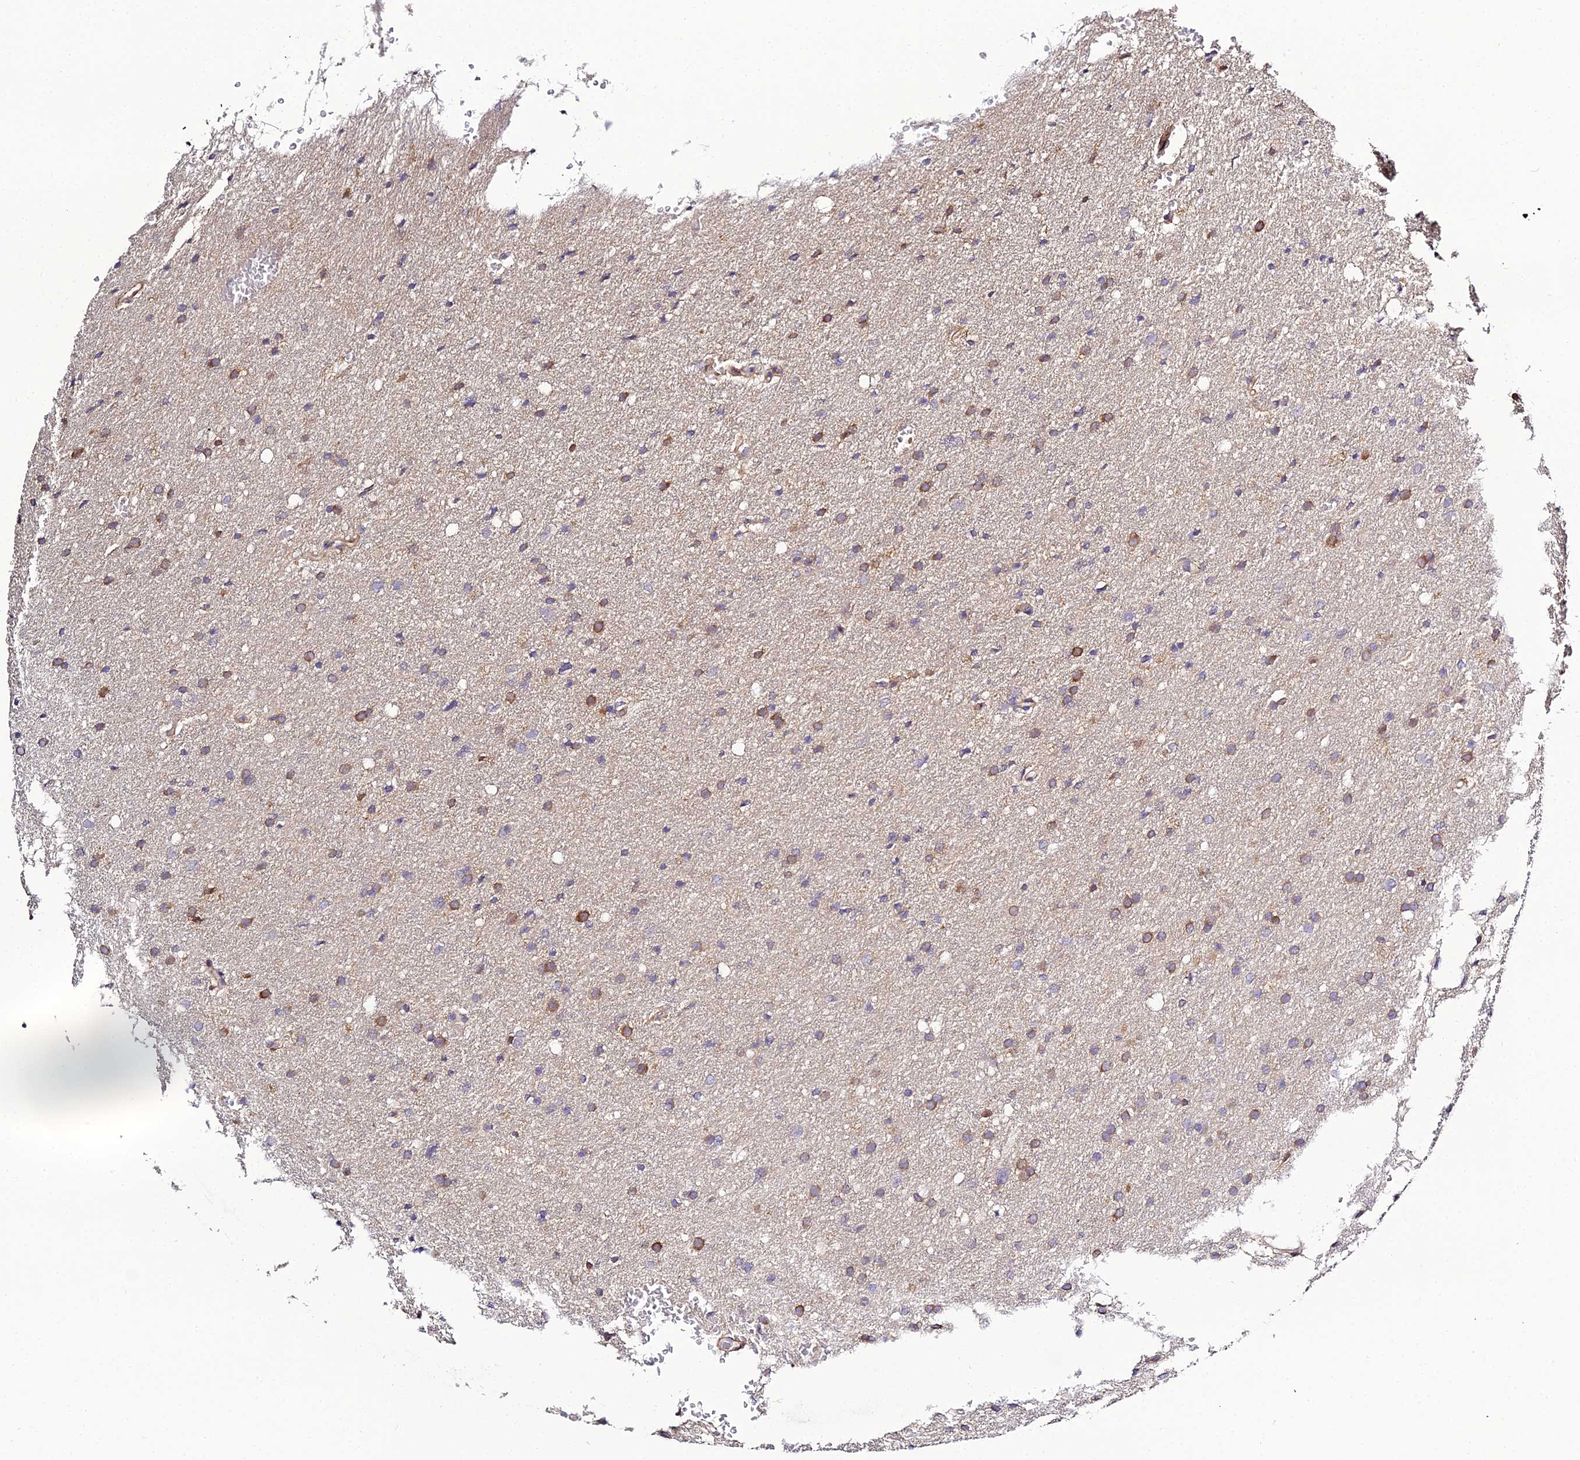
{"staining": {"intensity": "moderate", "quantity": "25%-75%", "location": "cytoplasmic/membranous"}, "tissue": "glioma", "cell_type": "Tumor cells", "image_type": "cancer", "snomed": [{"axis": "morphology", "description": "Glioma, malignant, High grade"}, {"axis": "topography", "description": "Cerebral cortex"}], "caption": "Tumor cells reveal medium levels of moderate cytoplasmic/membranous positivity in approximately 25%-75% of cells in glioma.", "gene": "IL4I1", "patient": {"sex": "female", "age": 36}}